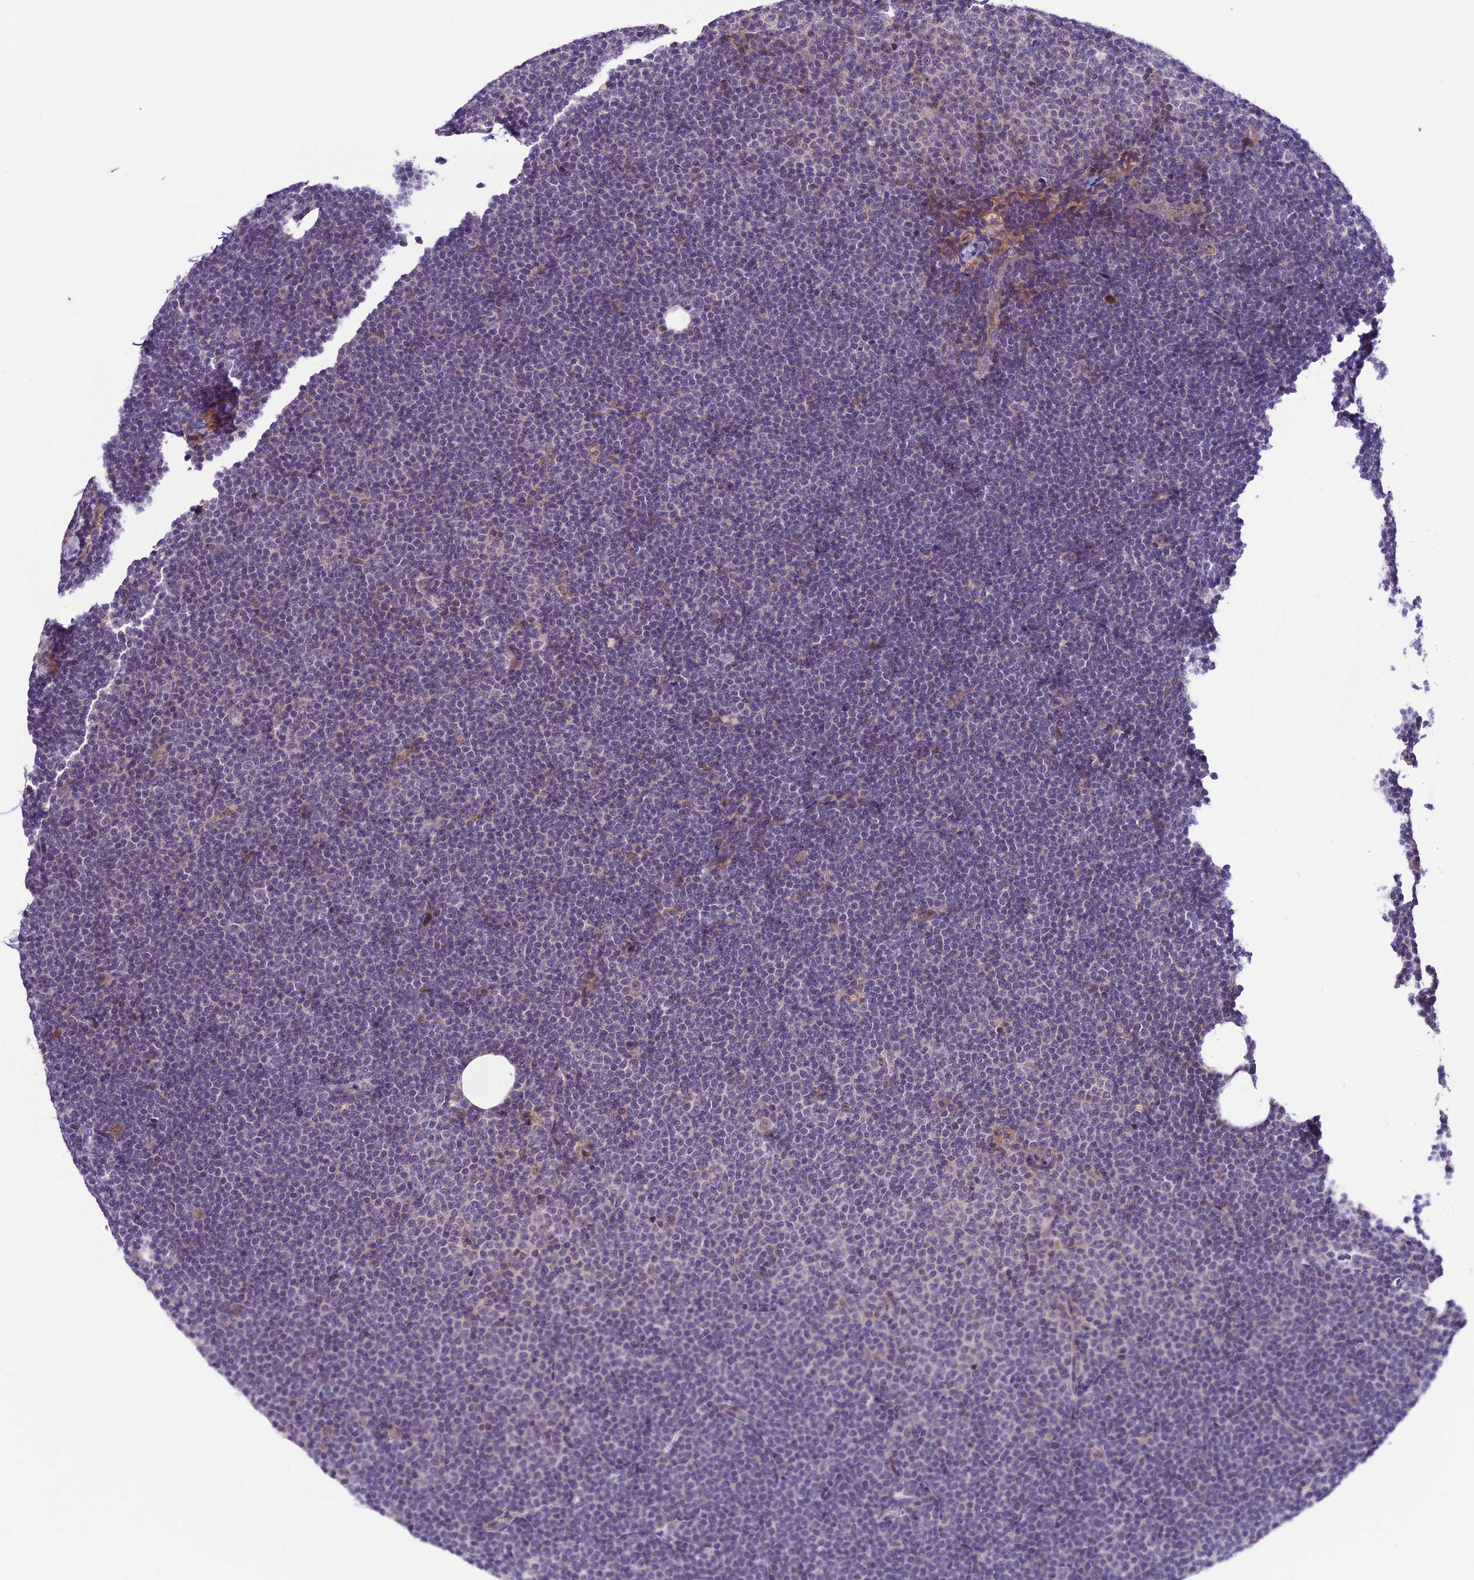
{"staining": {"intensity": "negative", "quantity": "none", "location": "none"}, "tissue": "lymphoma", "cell_type": "Tumor cells", "image_type": "cancer", "snomed": [{"axis": "morphology", "description": "Malignant lymphoma, non-Hodgkin's type, Low grade"}, {"axis": "topography", "description": "Lymph node"}], "caption": "This is an immunohistochemistry (IHC) photomicrograph of human malignant lymphoma, non-Hodgkin's type (low-grade). There is no expression in tumor cells.", "gene": "XKR7", "patient": {"sex": "female", "age": 53}}